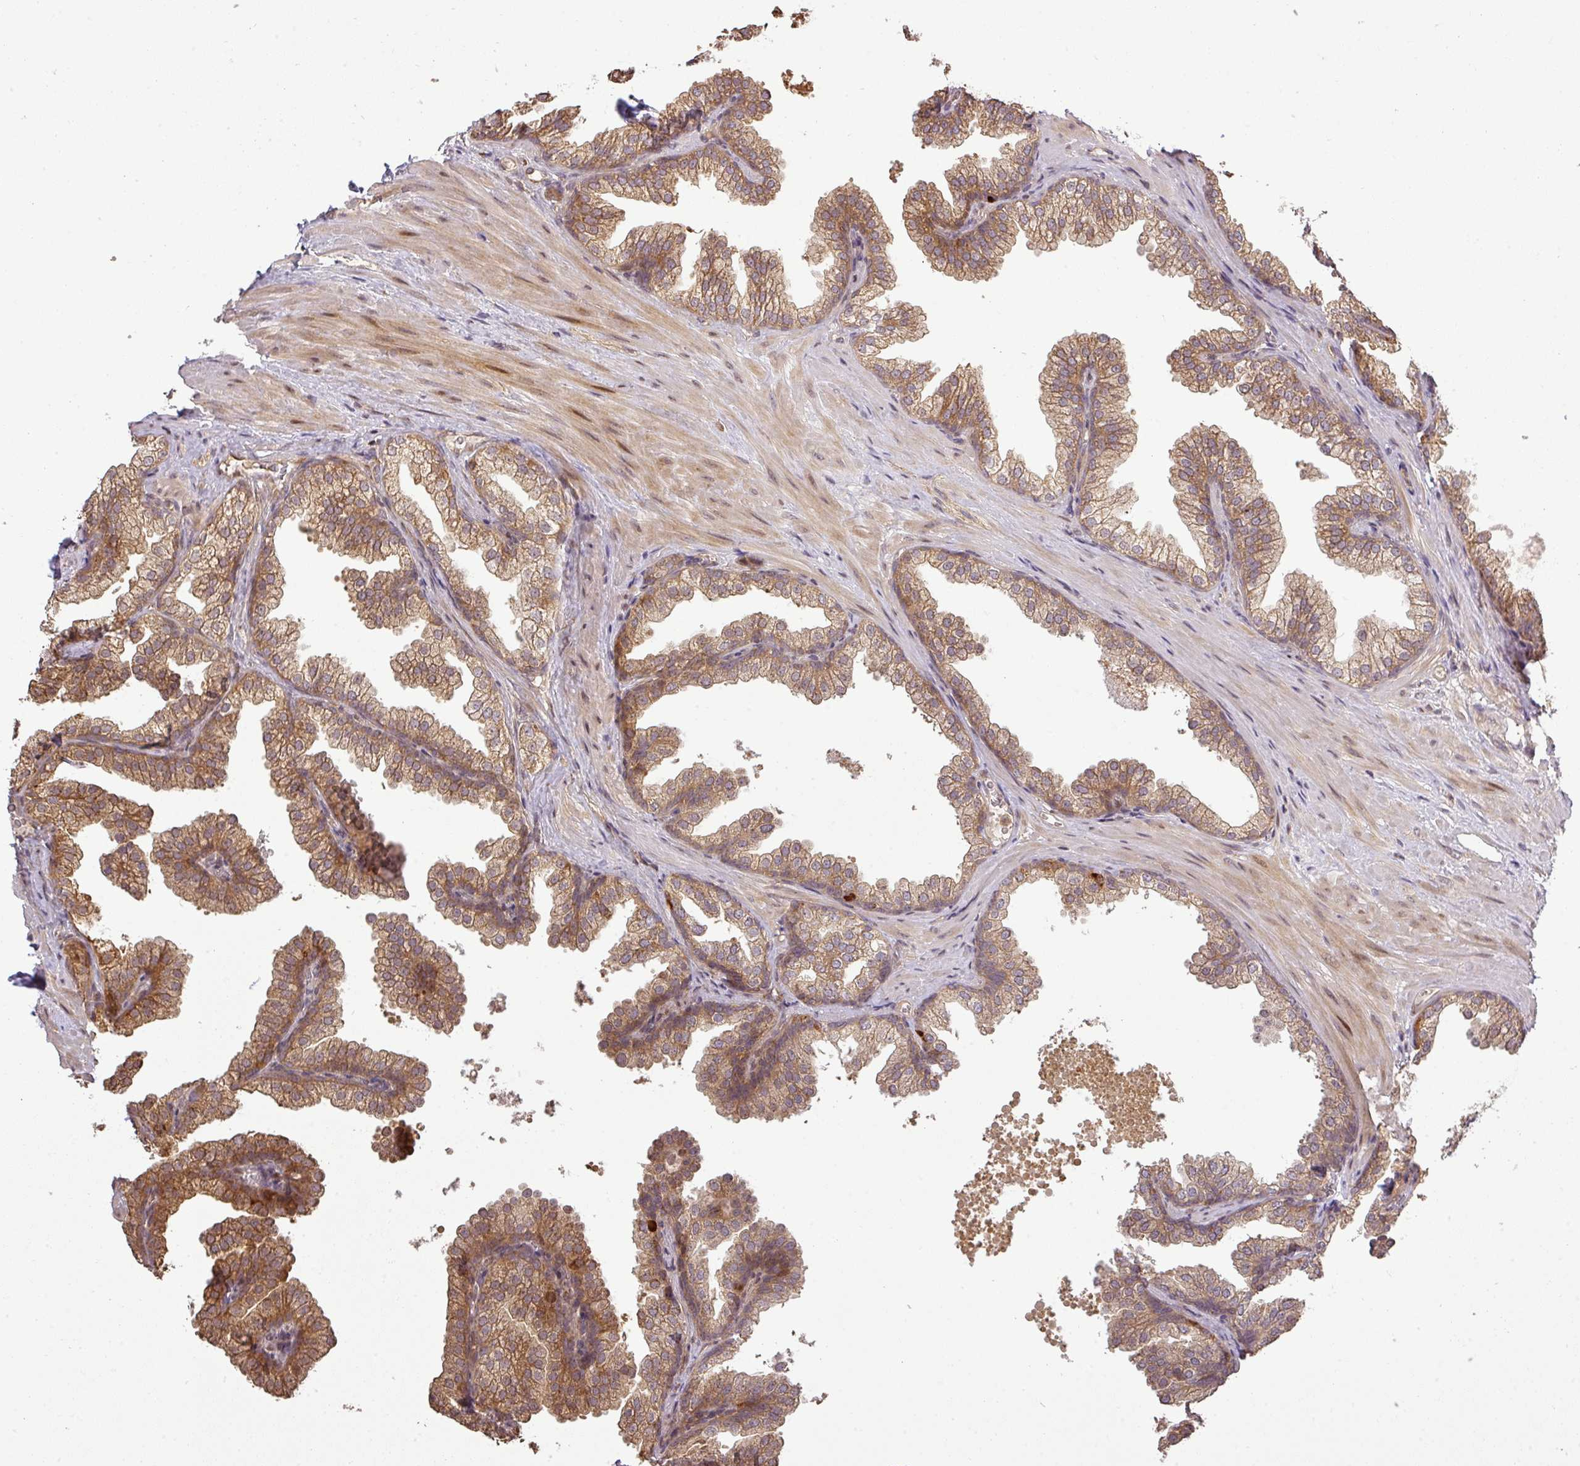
{"staining": {"intensity": "moderate", "quantity": ">75%", "location": "cytoplasmic/membranous"}, "tissue": "prostate", "cell_type": "Glandular cells", "image_type": "normal", "snomed": [{"axis": "morphology", "description": "Normal tissue, NOS"}, {"axis": "topography", "description": "Prostate"}], "caption": "The immunohistochemical stain highlights moderate cytoplasmic/membranous expression in glandular cells of benign prostate.", "gene": "FAIM", "patient": {"sex": "male", "age": 37}}